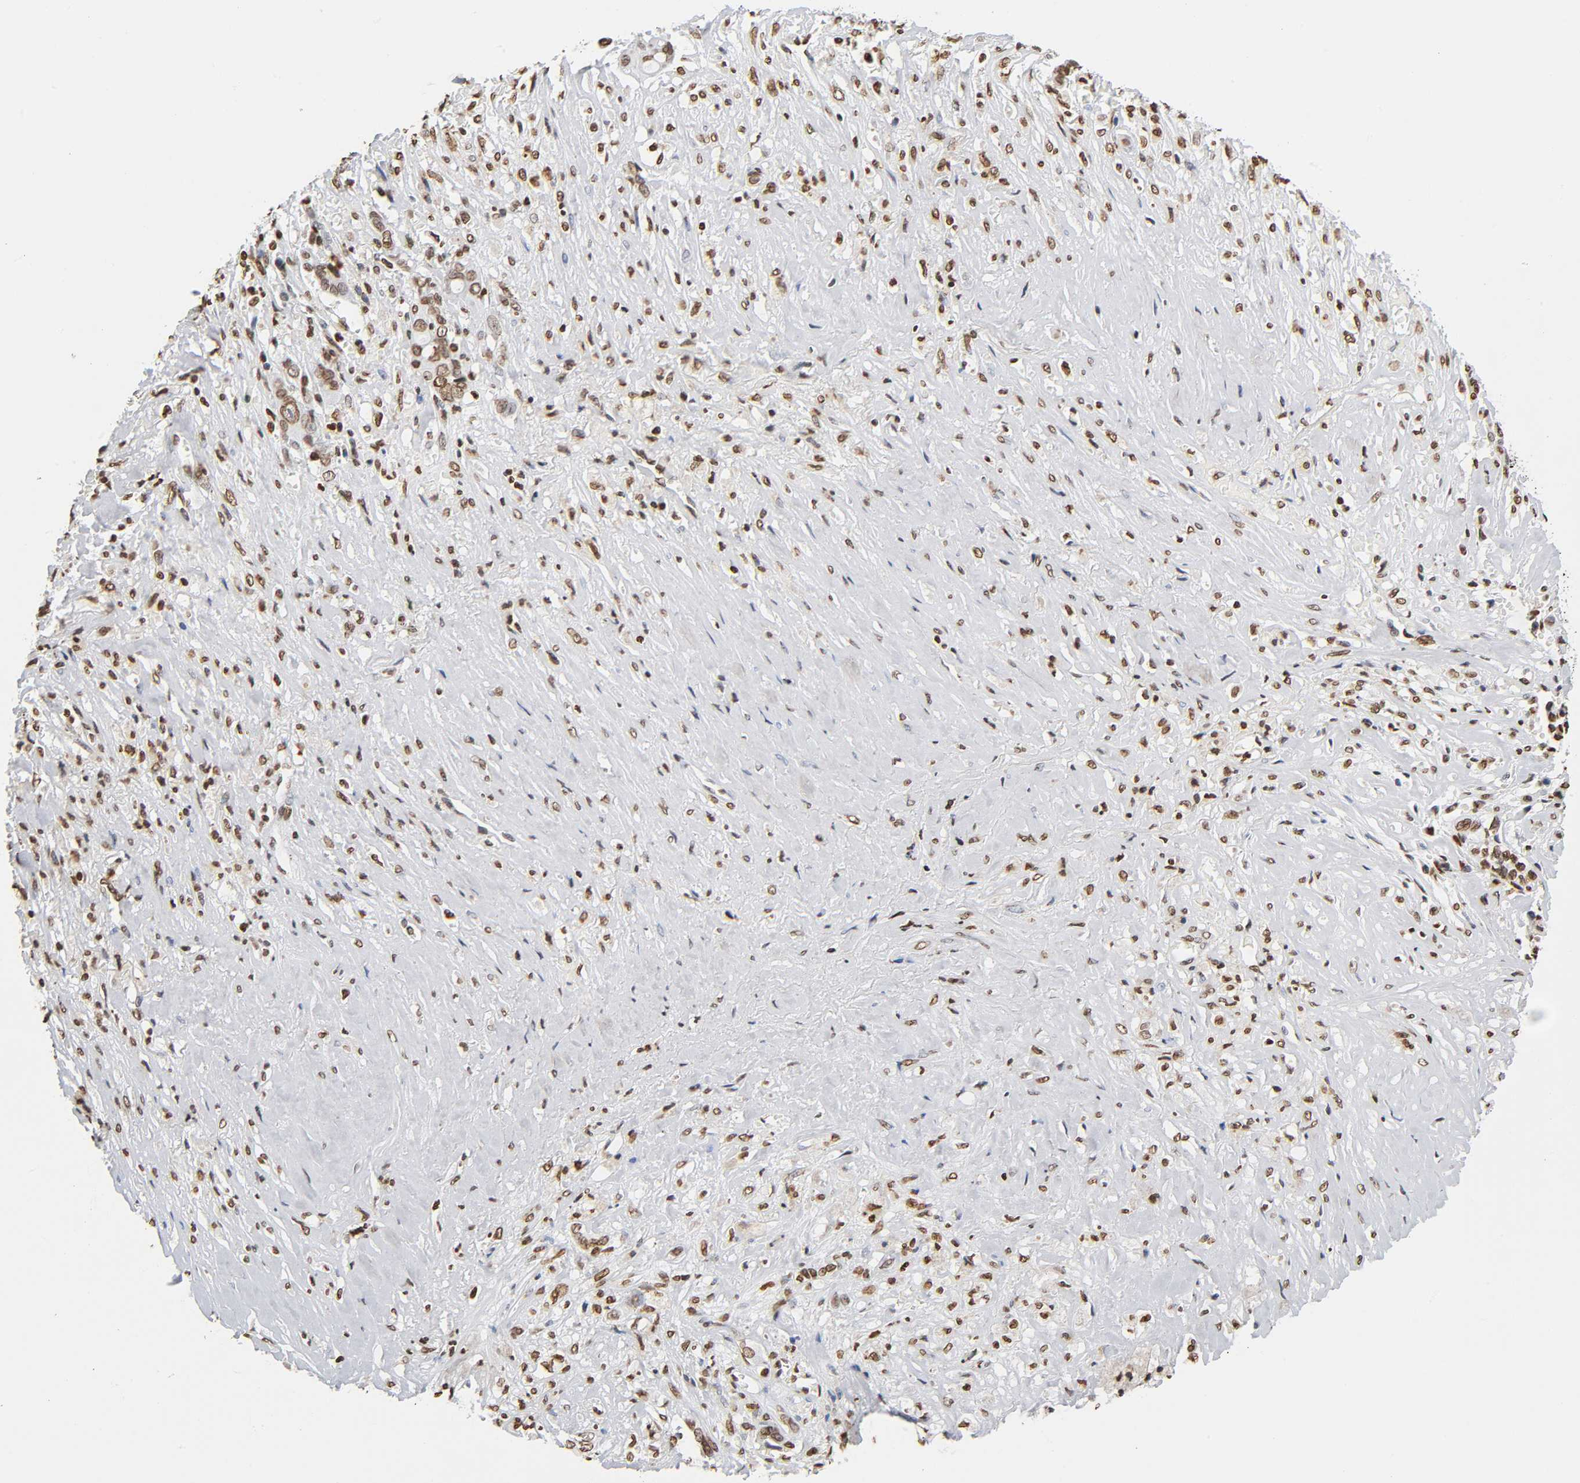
{"staining": {"intensity": "moderate", "quantity": ">75%", "location": "nuclear"}, "tissue": "liver cancer", "cell_type": "Tumor cells", "image_type": "cancer", "snomed": [{"axis": "morphology", "description": "Cholangiocarcinoma"}, {"axis": "topography", "description": "Liver"}], "caption": "Tumor cells display medium levels of moderate nuclear staining in about >75% of cells in human liver cholangiocarcinoma.", "gene": "HOXA6", "patient": {"sex": "female", "age": 70}}